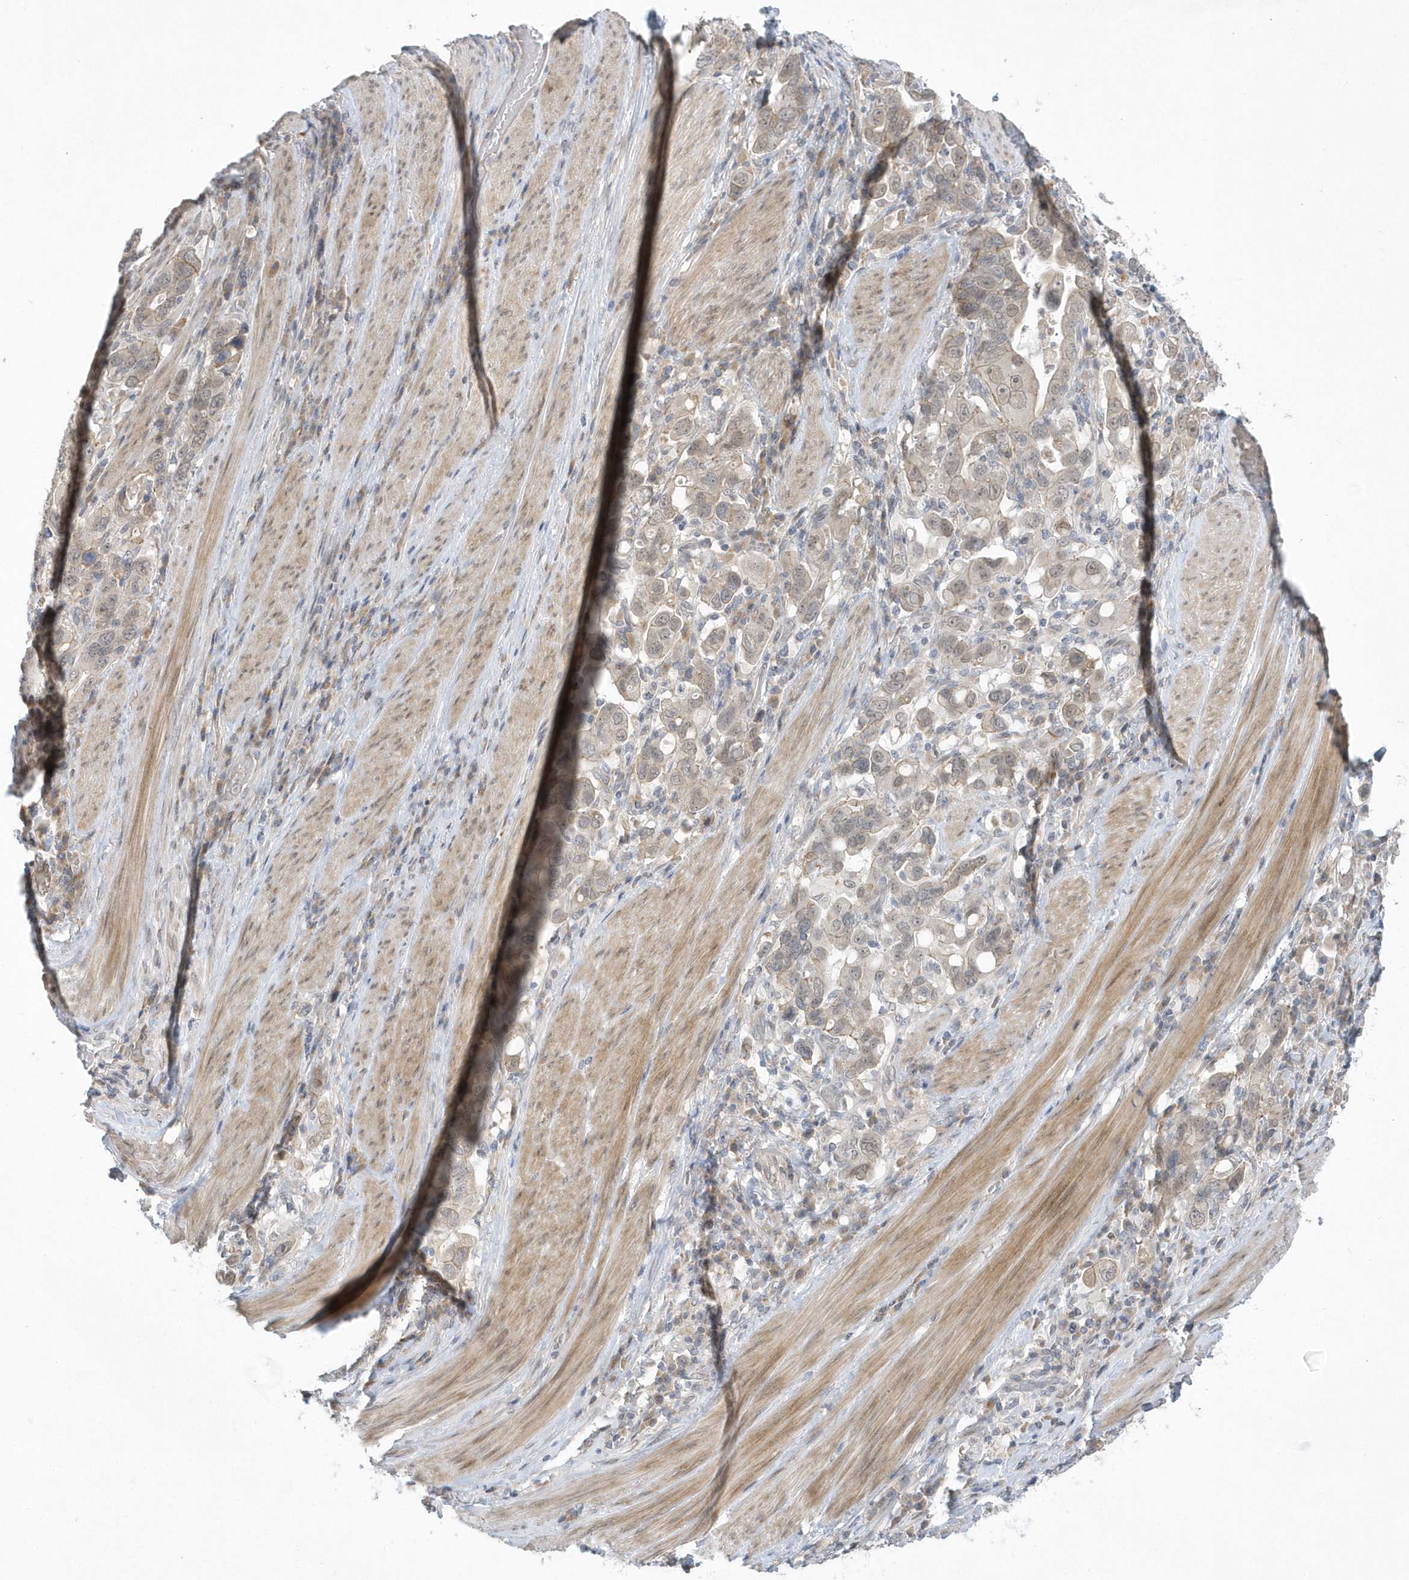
{"staining": {"intensity": "weak", "quantity": "25%-75%", "location": "nuclear"}, "tissue": "stomach cancer", "cell_type": "Tumor cells", "image_type": "cancer", "snomed": [{"axis": "morphology", "description": "Adenocarcinoma, NOS"}, {"axis": "topography", "description": "Stomach, upper"}], "caption": "Stomach cancer (adenocarcinoma) tissue demonstrates weak nuclear positivity in approximately 25%-75% of tumor cells, visualized by immunohistochemistry. The staining was performed using DAB to visualize the protein expression in brown, while the nuclei were stained in blue with hematoxylin (Magnification: 20x).", "gene": "ZC3H12D", "patient": {"sex": "male", "age": 62}}